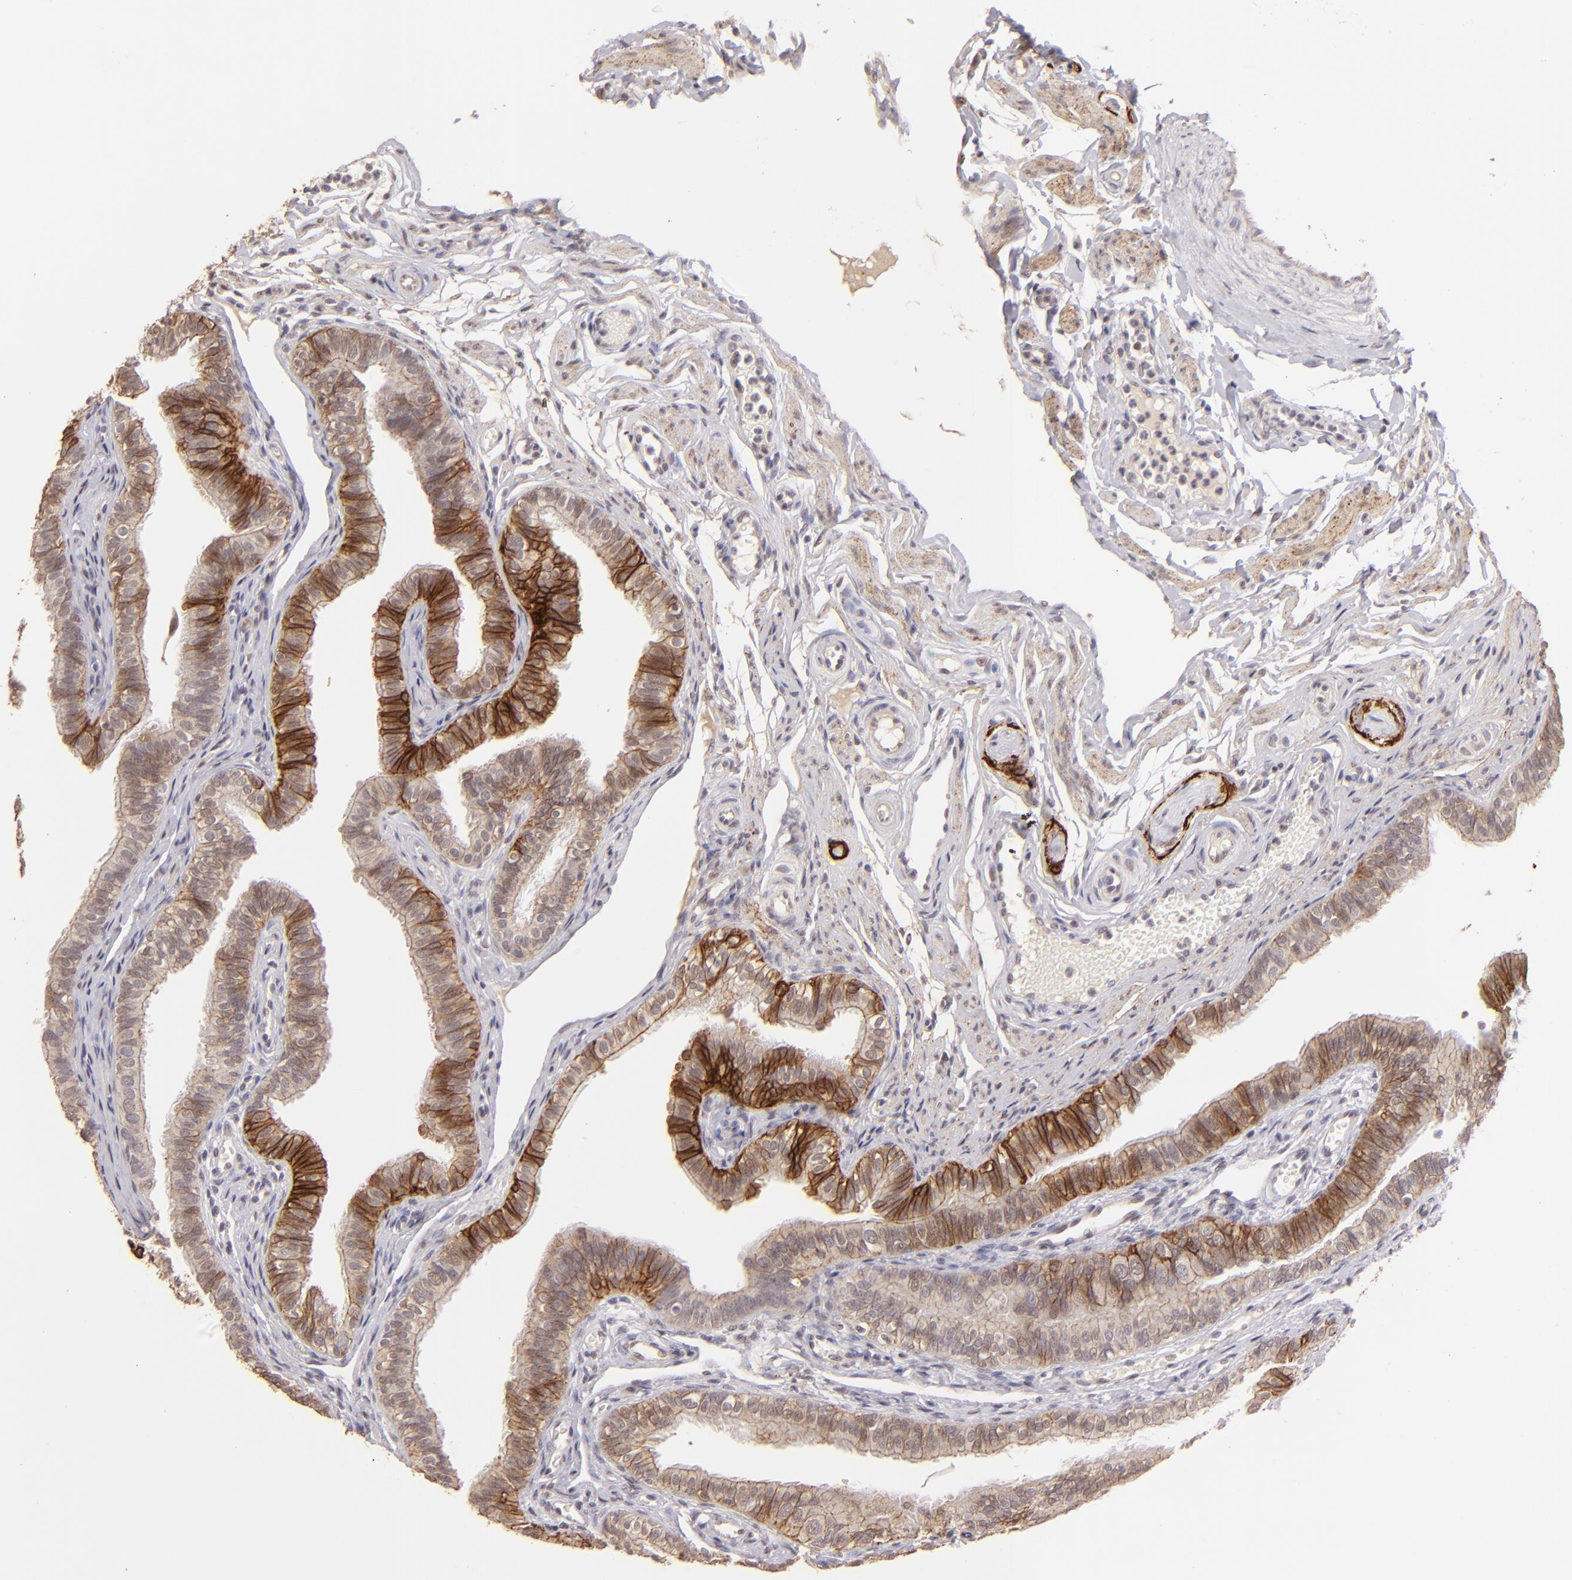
{"staining": {"intensity": "strong", "quantity": ">75%", "location": "cytoplasmic/membranous"}, "tissue": "fallopian tube", "cell_type": "Glandular cells", "image_type": "normal", "snomed": [{"axis": "morphology", "description": "Normal tissue, NOS"}, {"axis": "morphology", "description": "Dermoid, NOS"}, {"axis": "topography", "description": "Fallopian tube"}], "caption": "Glandular cells show high levels of strong cytoplasmic/membranous expression in about >75% of cells in normal fallopian tube.", "gene": "CLDN1", "patient": {"sex": "female", "age": 33}}